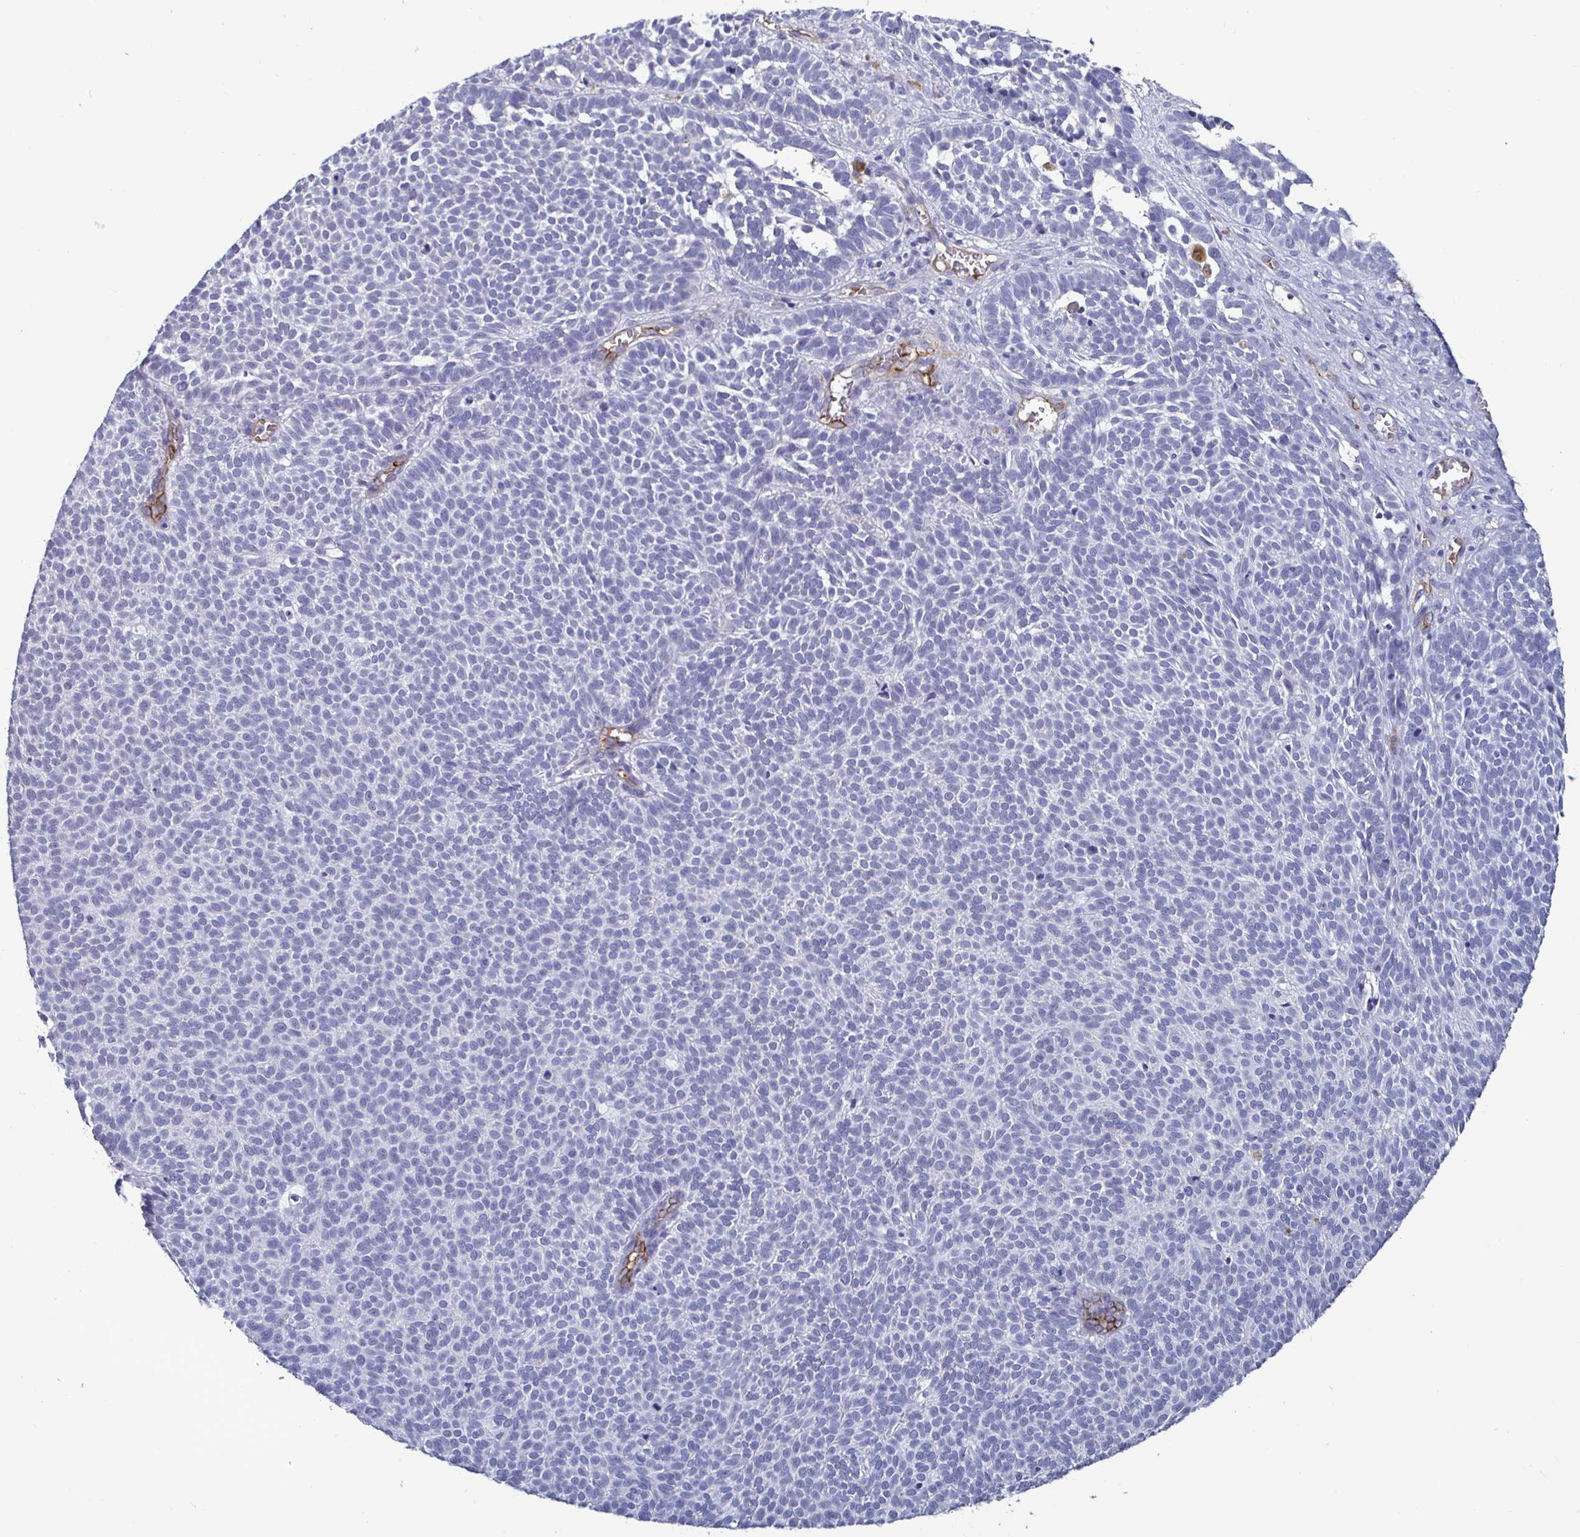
{"staining": {"intensity": "negative", "quantity": "none", "location": "none"}, "tissue": "skin cancer", "cell_type": "Tumor cells", "image_type": "cancer", "snomed": [{"axis": "morphology", "description": "Basal cell carcinoma"}, {"axis": "topography", "description": "Skin"}], "caption": "DAB immunohistochemical staining of human basal cell carcinoma (skin) shows no significant staining in tumor cells.", "gene": "ACSBG2", "patient": {"sex": "male", "age": 63}}